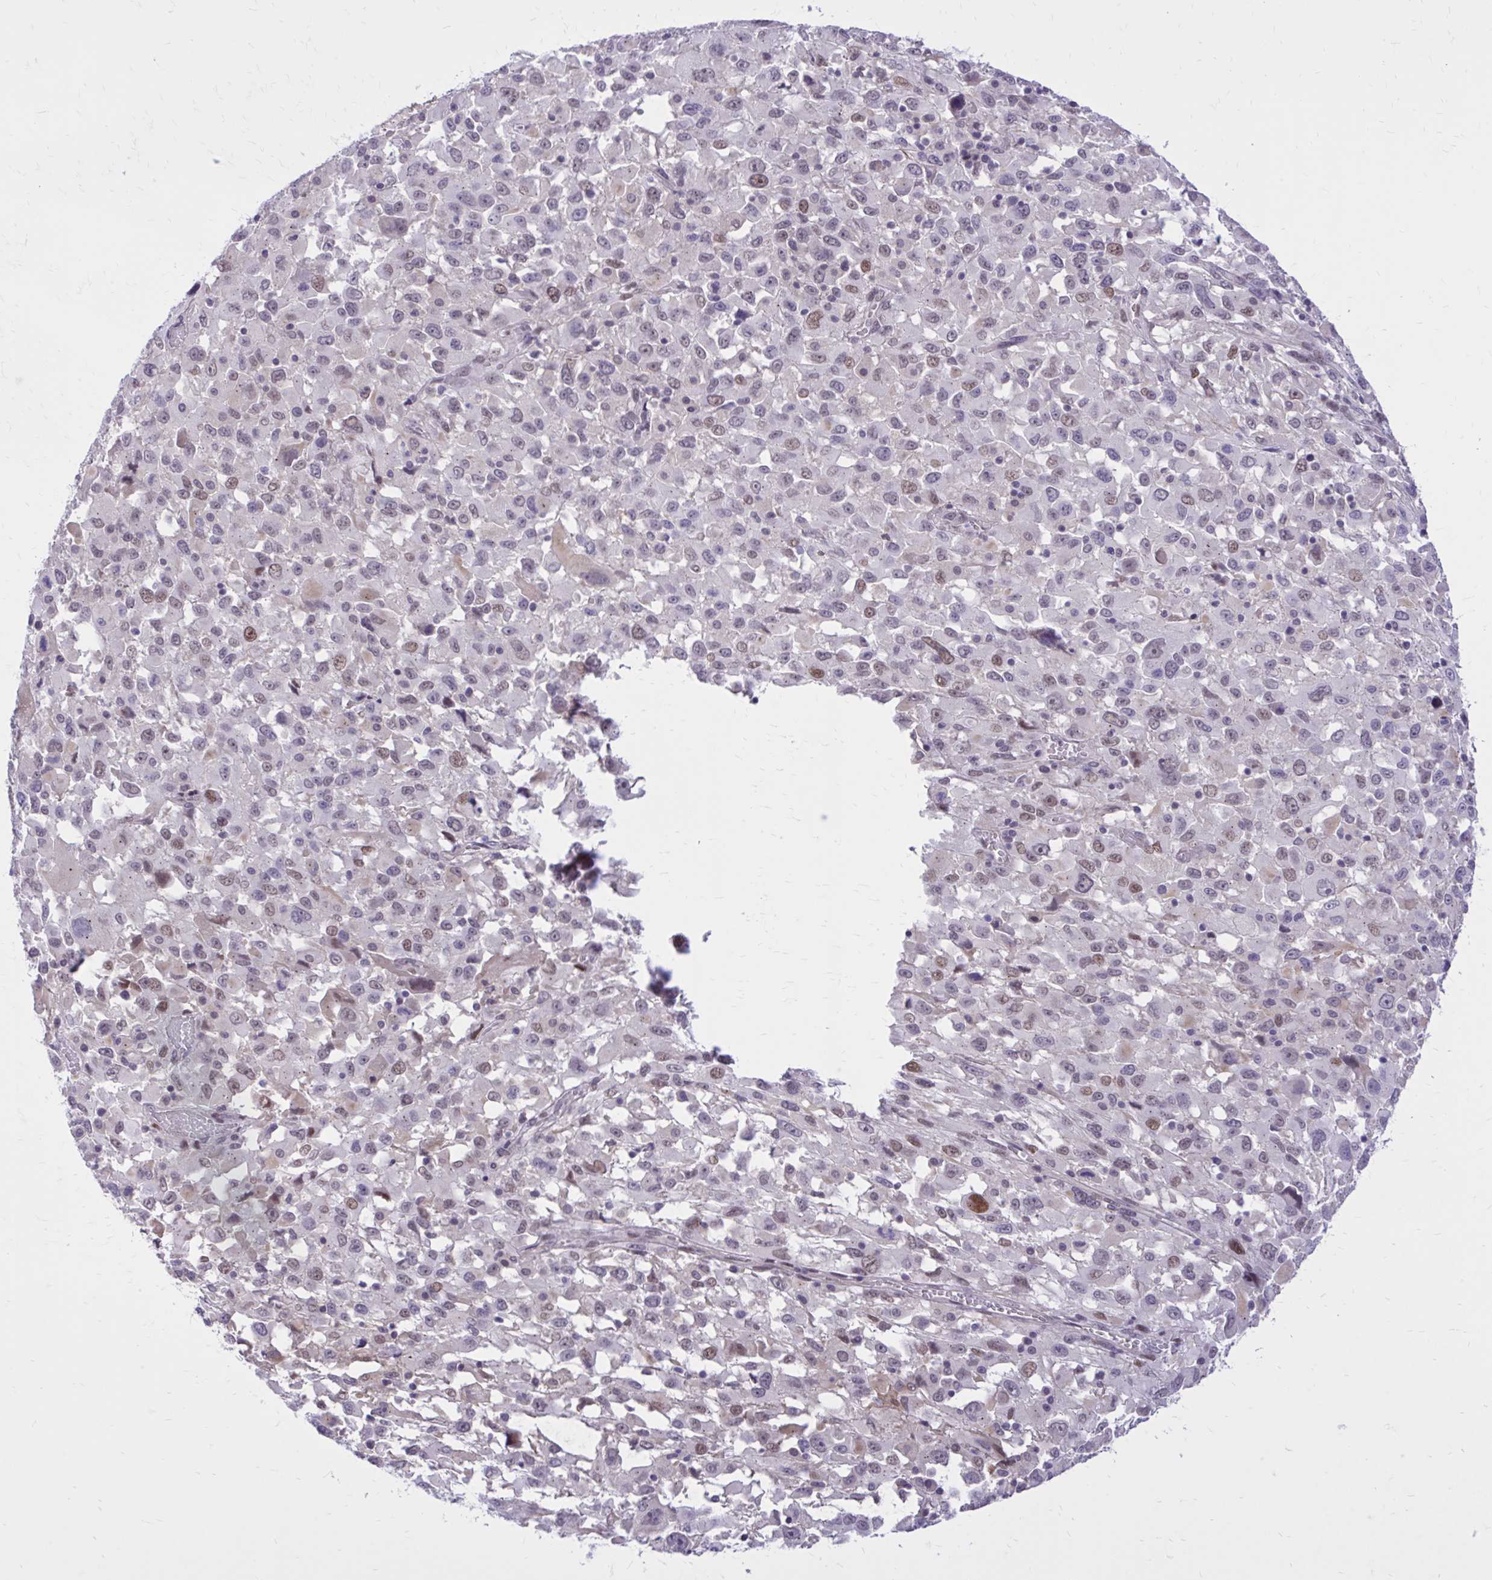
{"staining": {"intensity": "weak", "quantity": "25%-75%", "location": "nuclear"}, "tissue": "melanoma", "cell_type": "Tumor cells", "image_type": "cancer", "snomed": [{"axis": "morphology", "description": "Malignant melanoma, Metastatic site"}, {"axis": "topography", "description": "Soft tissue"}], "caption": "This micrograph reveals immunohistochemistry (IHC) staining of malignant melanoma (metastatic site), with low weak nuclear positivity in approximately 25%-75% of tumor cells.", "gene": "ZBTB25", "patient": {"sex": "male", "age": 50}}